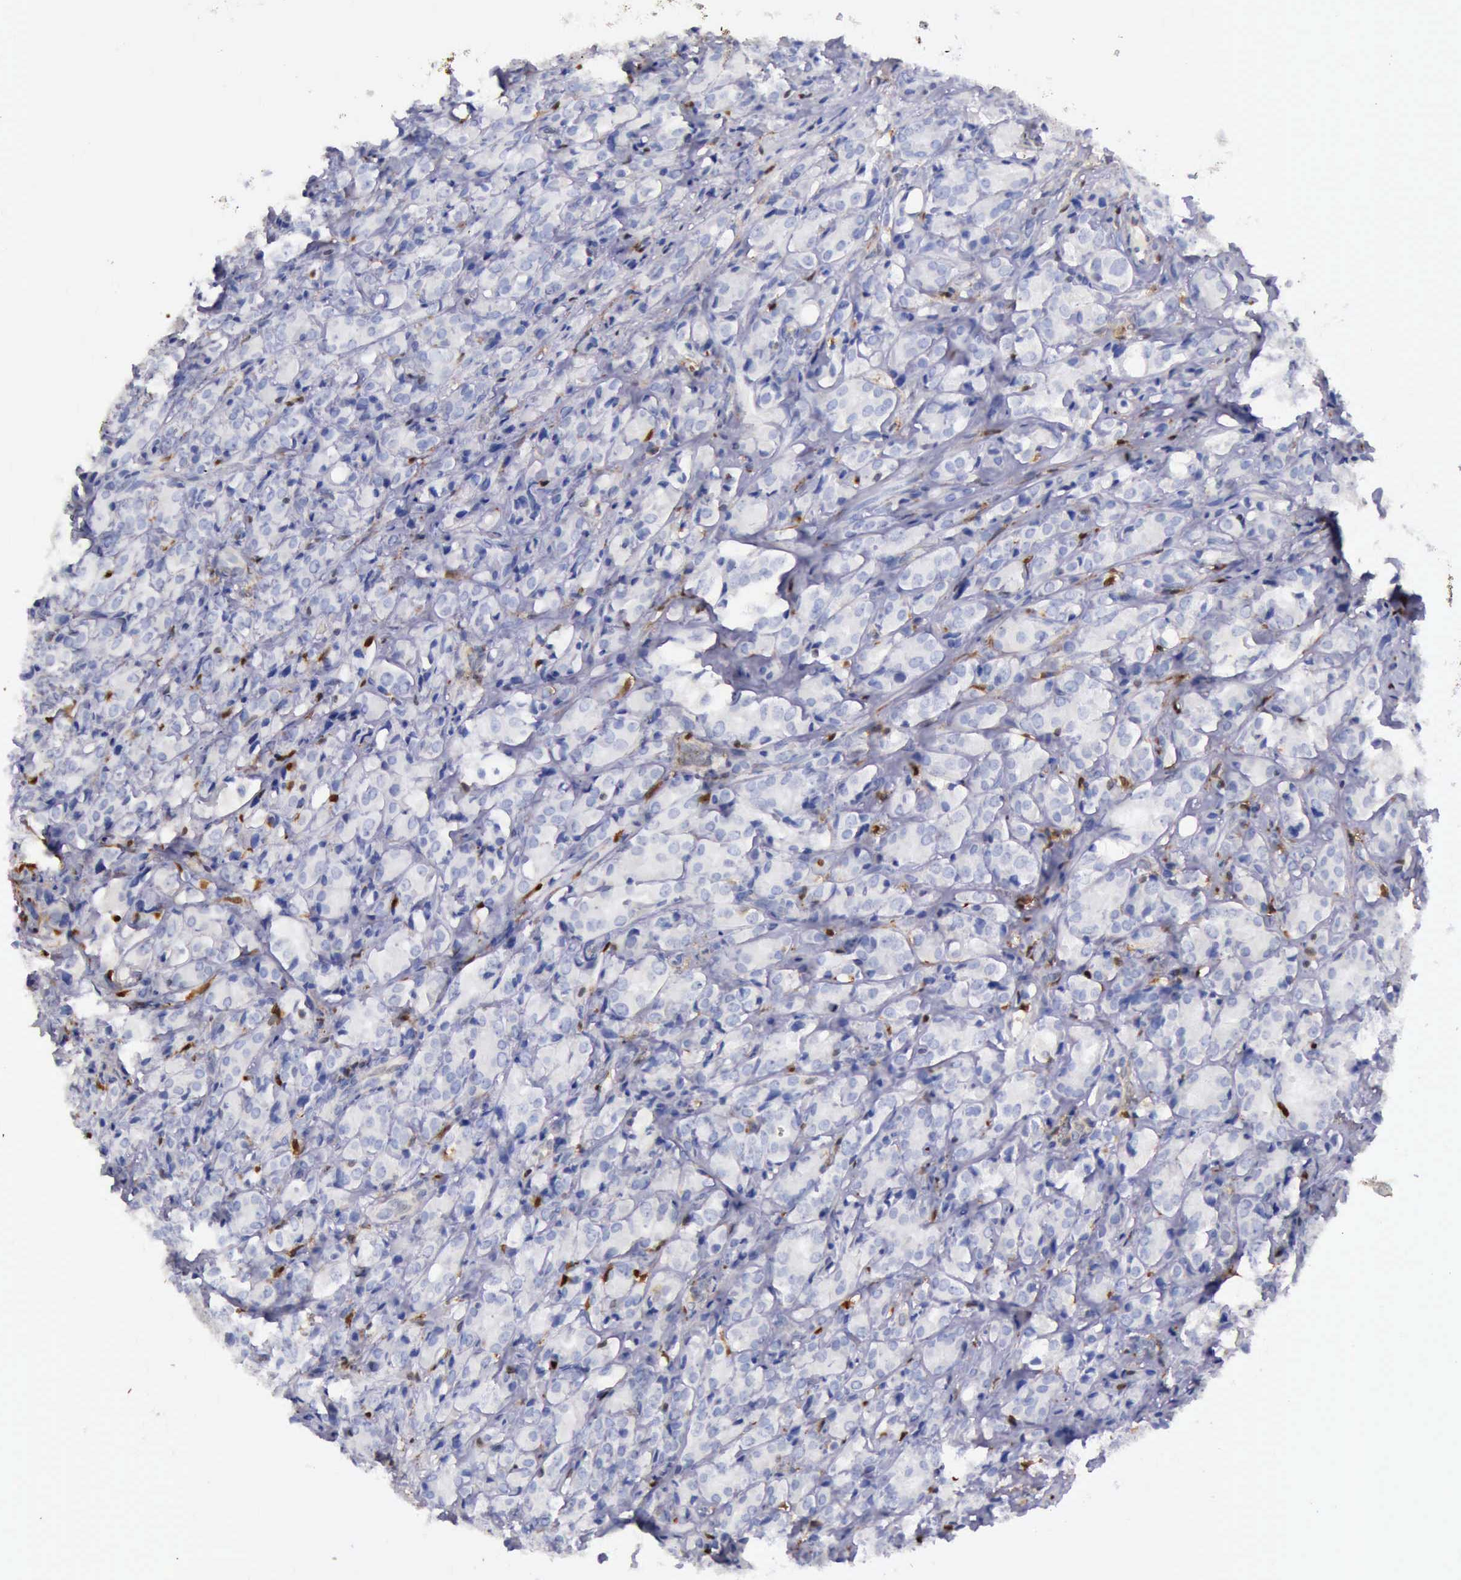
{"staining": {"intensity": "weak", "quantity": "<25%", "location": "cytoplasmic/membranous,nuclear"}, "tissue": "prostate cancer", "cell_type": "Tumor cells", "image_type": "cancer", "snomed": [{"axis": "morphology", "description": "Adenocarcinoma, High grade"}, {"axis": "topography", "description": "Prostate"}], "caption": "This image is of adenocarcinoma (high-grade) (prostate) stained with immunohistochemistry (IHC) to label a protein in brown with the nuclei are counter-stained blue. There is no positivity in tumor cells. The staining was performed using DAB to visualize the protein expression in brown, while the nuclei were stained in blue with hematoxylin (Magnification: 20x).", "gene": "TYMP", "patient": {"sex": "male", "age": 68}}